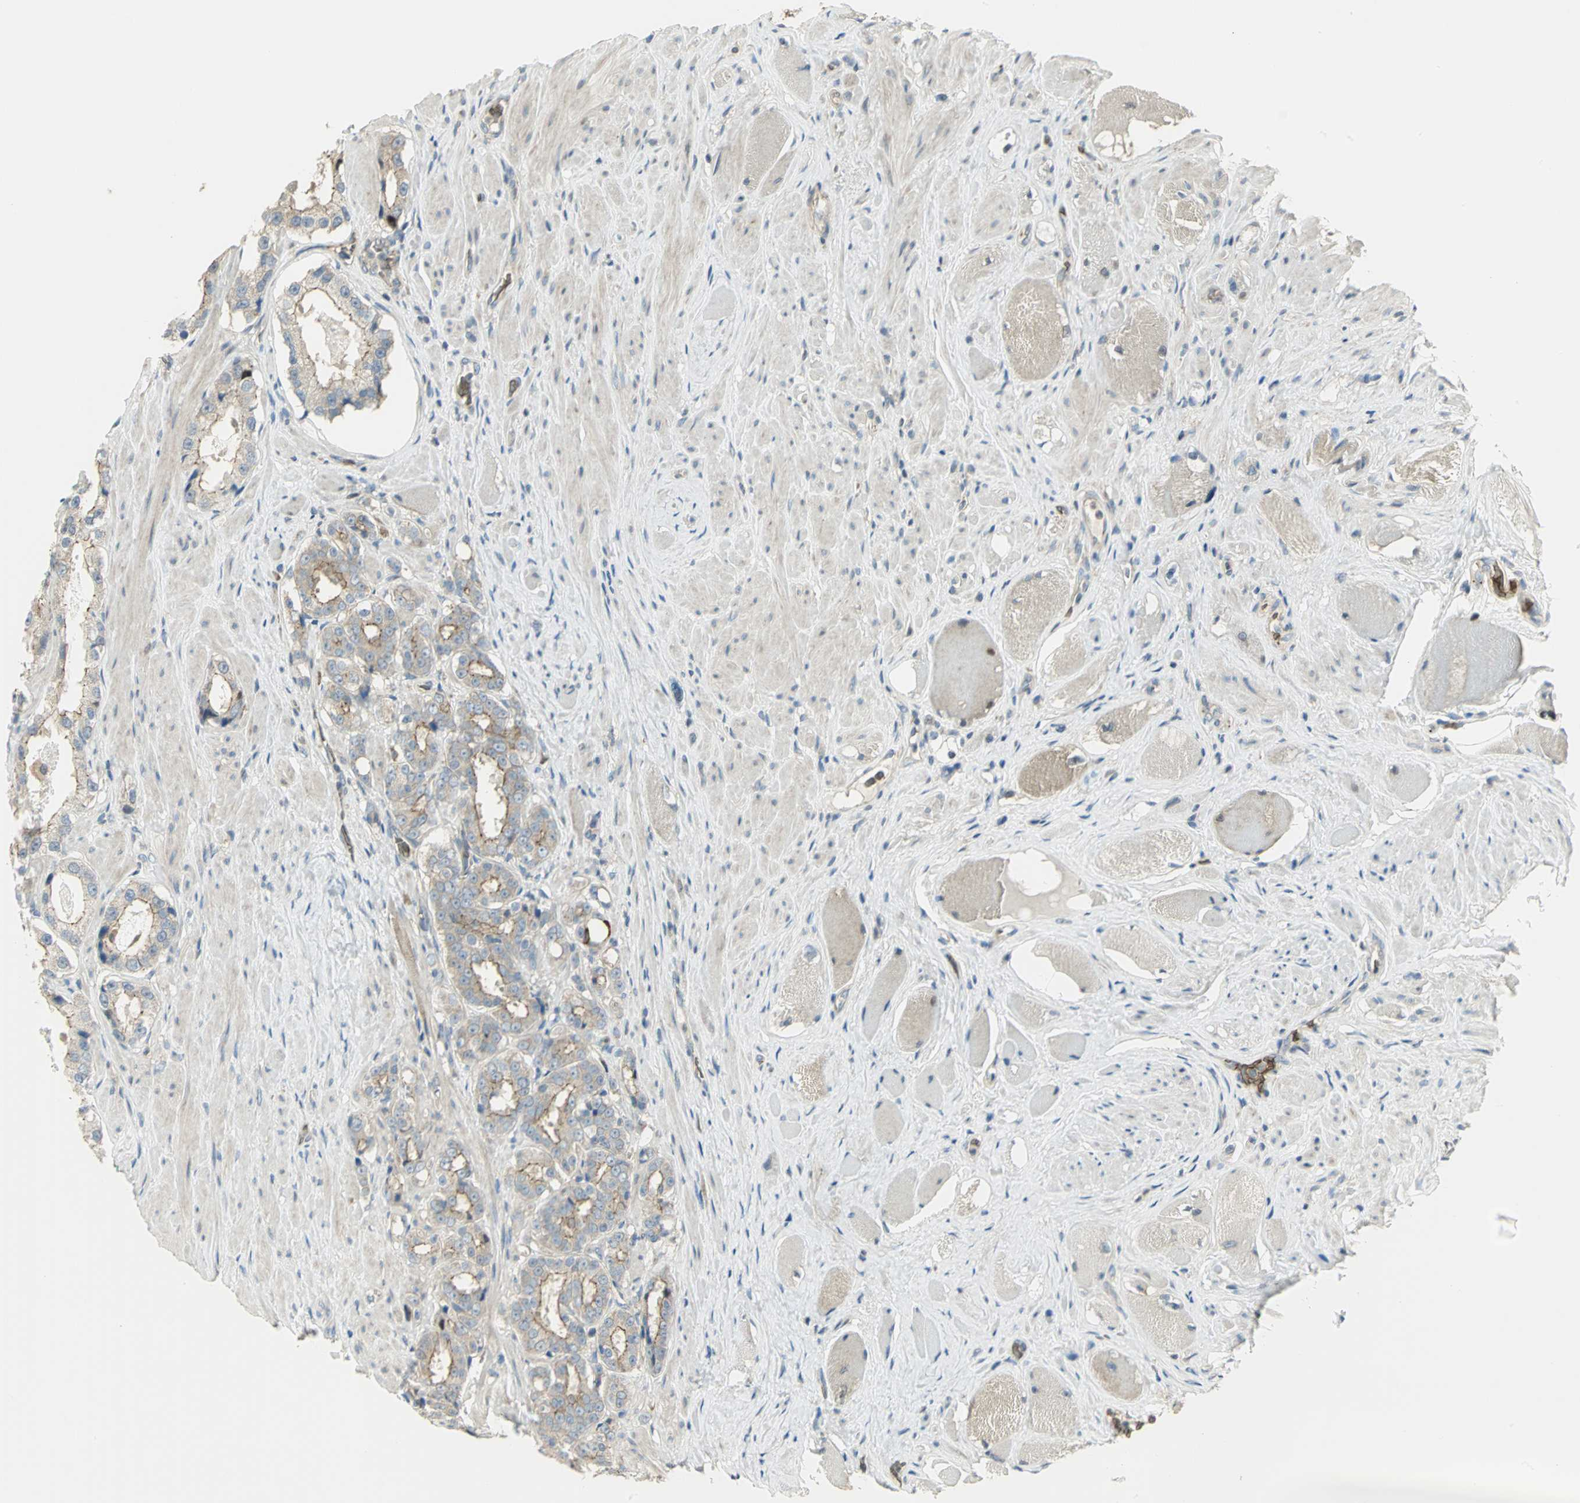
{"staining": {"intensity": "moderate", "quantity": ">75%", "location": "cytoplasmic/membranous"}, "tissue": "prostate cancer", "cell_type": "Tumor cells", "image_type": "cancer", "snomed": [{"axis": "morphology", "description": "Adenocarcinoma, Medium grade"}, {"axis": "topography", "description": "Prostate"}], "caption": "Immunohistochemical staining of human prostate adenocarcinoma (medium-grade) shows moderate cytoplasmic/membranous protein expression in approximately >75% of tumor cells.", "gene": "ANK1", "patient": {"sex": "male", "age": 60}}